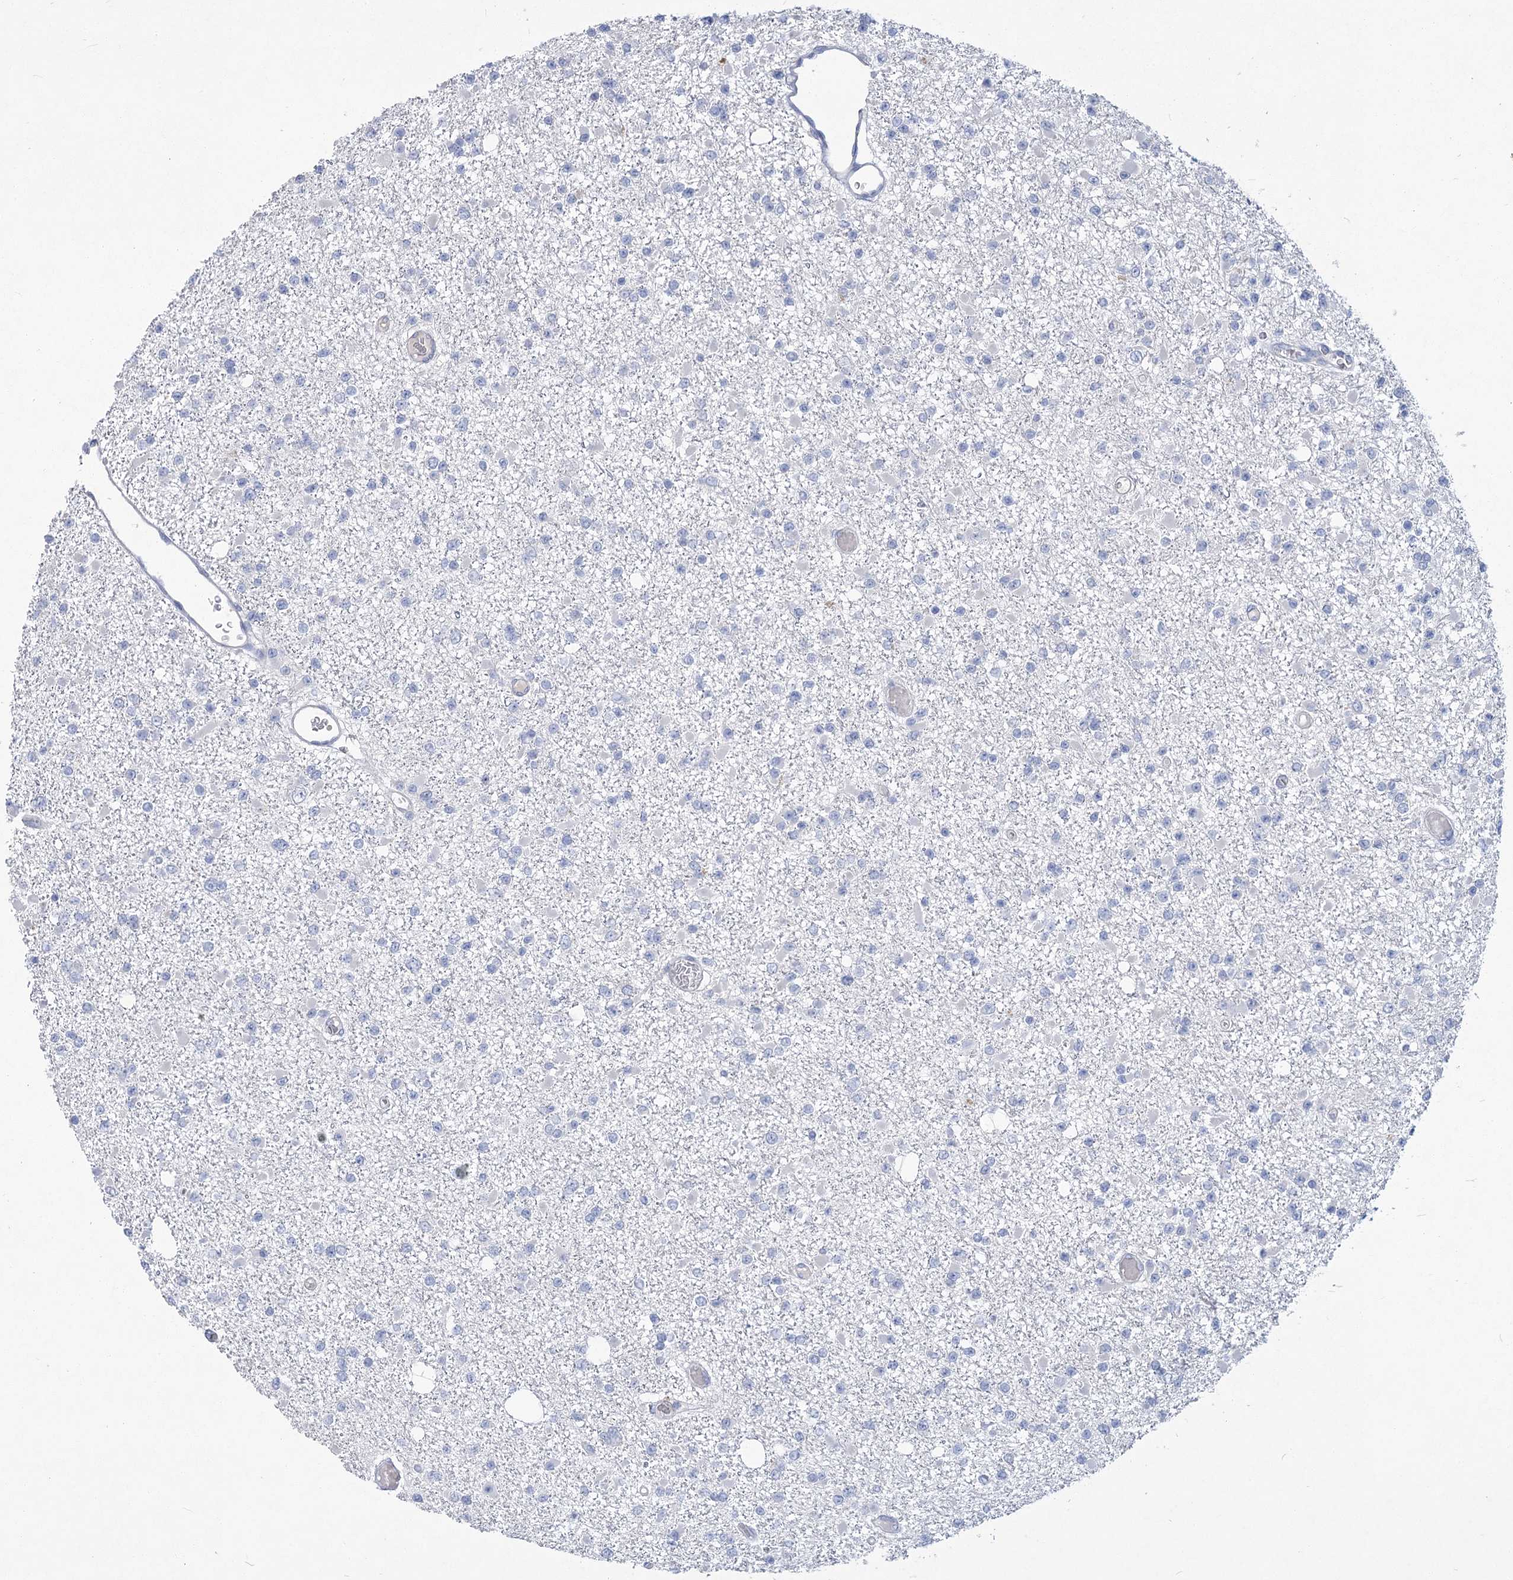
{"staining": {"intensity": "negative", "quantity": "none", "location": "none"}, "tissue": "glioma", "cell_type": "Tumor cells", "image_type": "cancer", "snomed": [{"axis": "morphology", "description": "Glioma, malignant, Low grade"}, {"axis": "topography", "description": "Brain"}], "caption": "Tumor cells show no significant protein staining in malignant glioma (low-grade). (Brightfield microscopy of DAB immunohistochemistry (IHC) at high magnification).", "gene": "SLC9A3", "patient": {"sex": "female", "age": 22}}